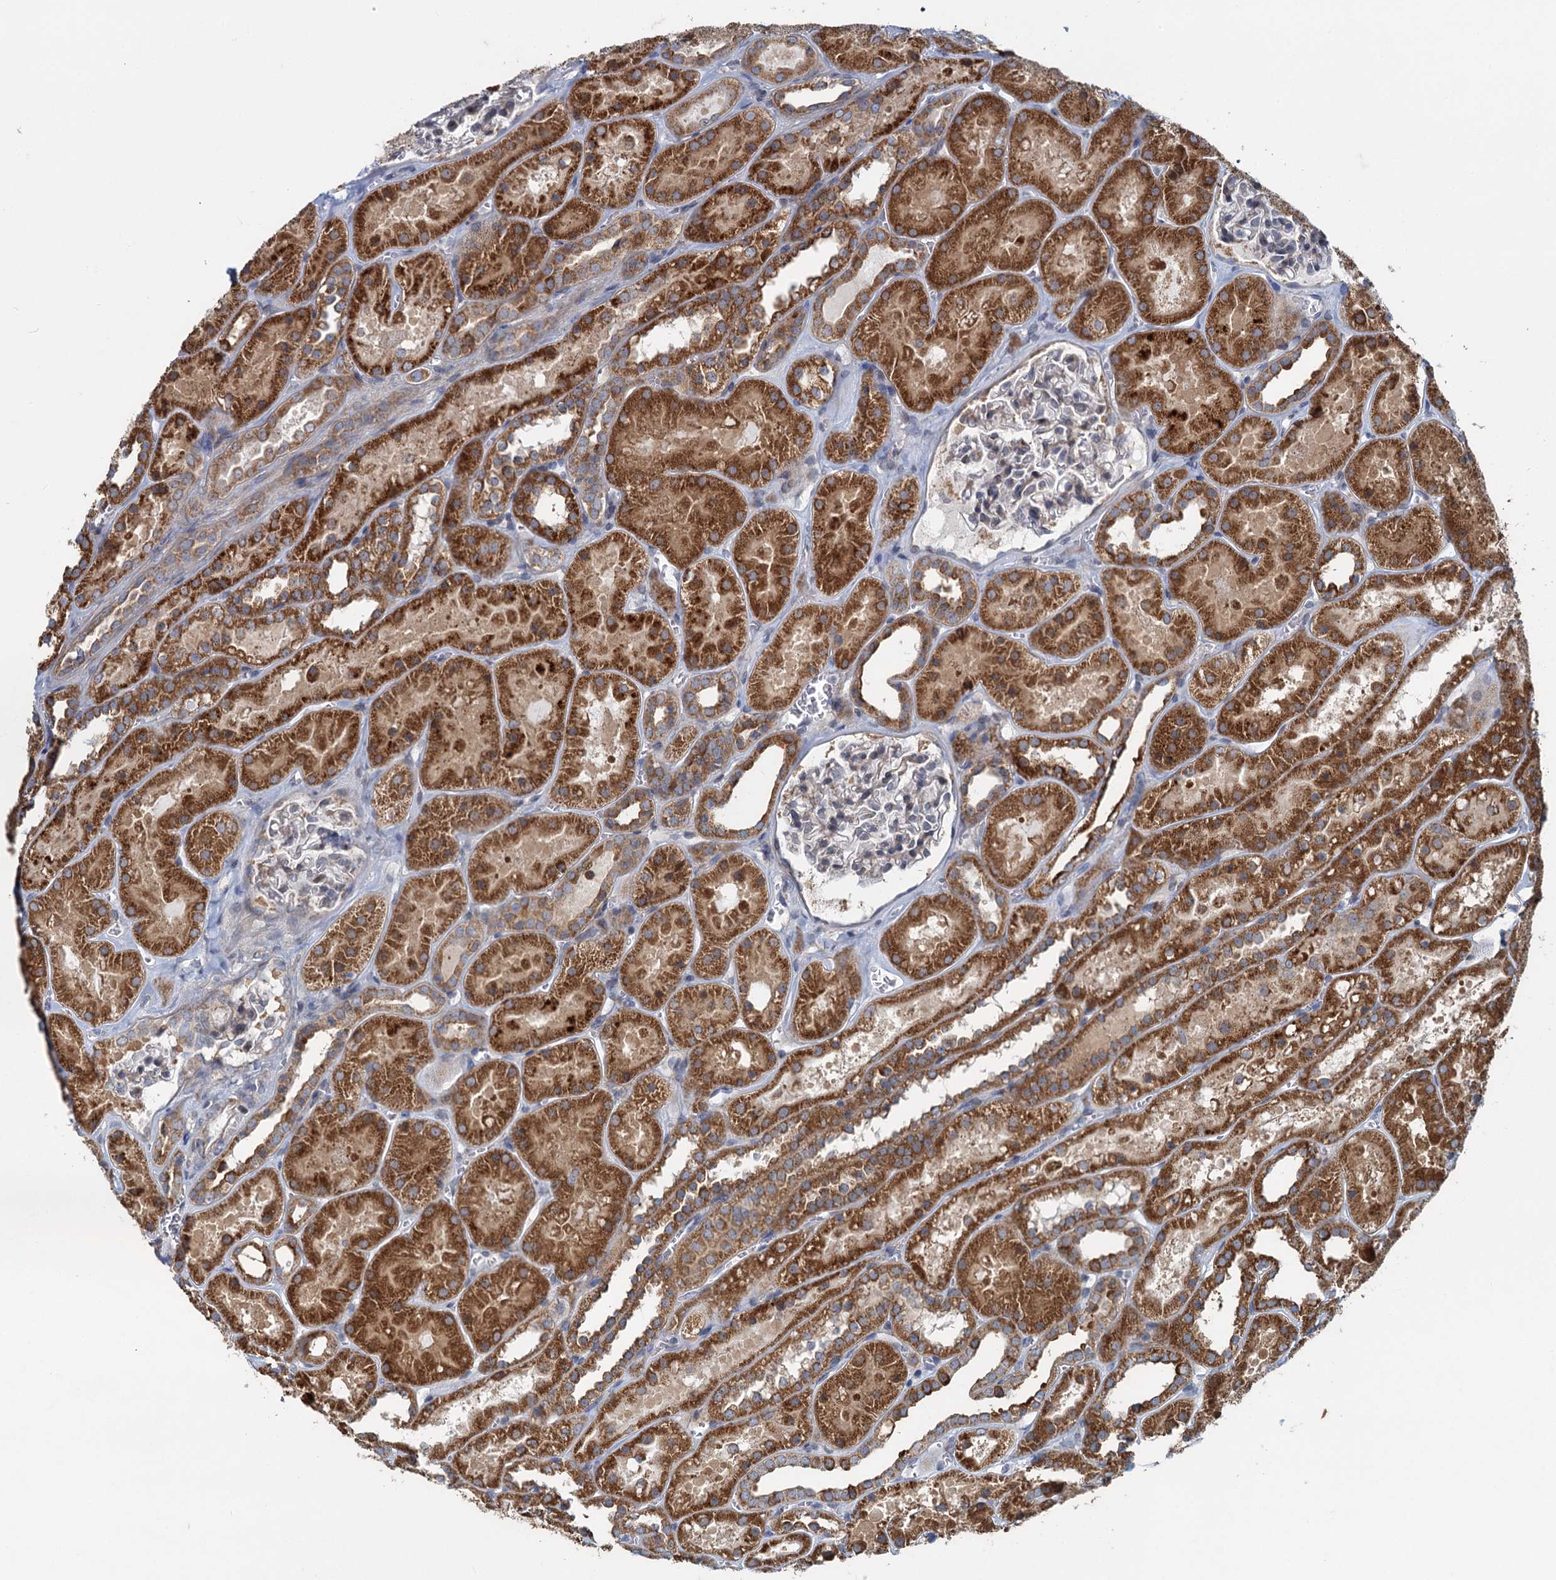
{"staining": {"intensity": "weak", "quantity": "<25%", "location": "cytoplasmic/membranous"}, "tissue": "kidney", "cell_type": "Cells in glomeruli", "image_type": "normal", "snomed": [{"axis": "morphology", "description": "Normal tissue, NOS"}, {"axis": "topography", "description": "Kidney"}], "caption": "Cells in glomeruli show no significant protein positivity in unremarkable kidney. (Stains: DAB immunohistochemistry with hematoxylin counter stain, Microscopy: brightfield microscopy at high magnification).", "gene": "ADCY2", "patient": {"sex": "female", "age": 41}}